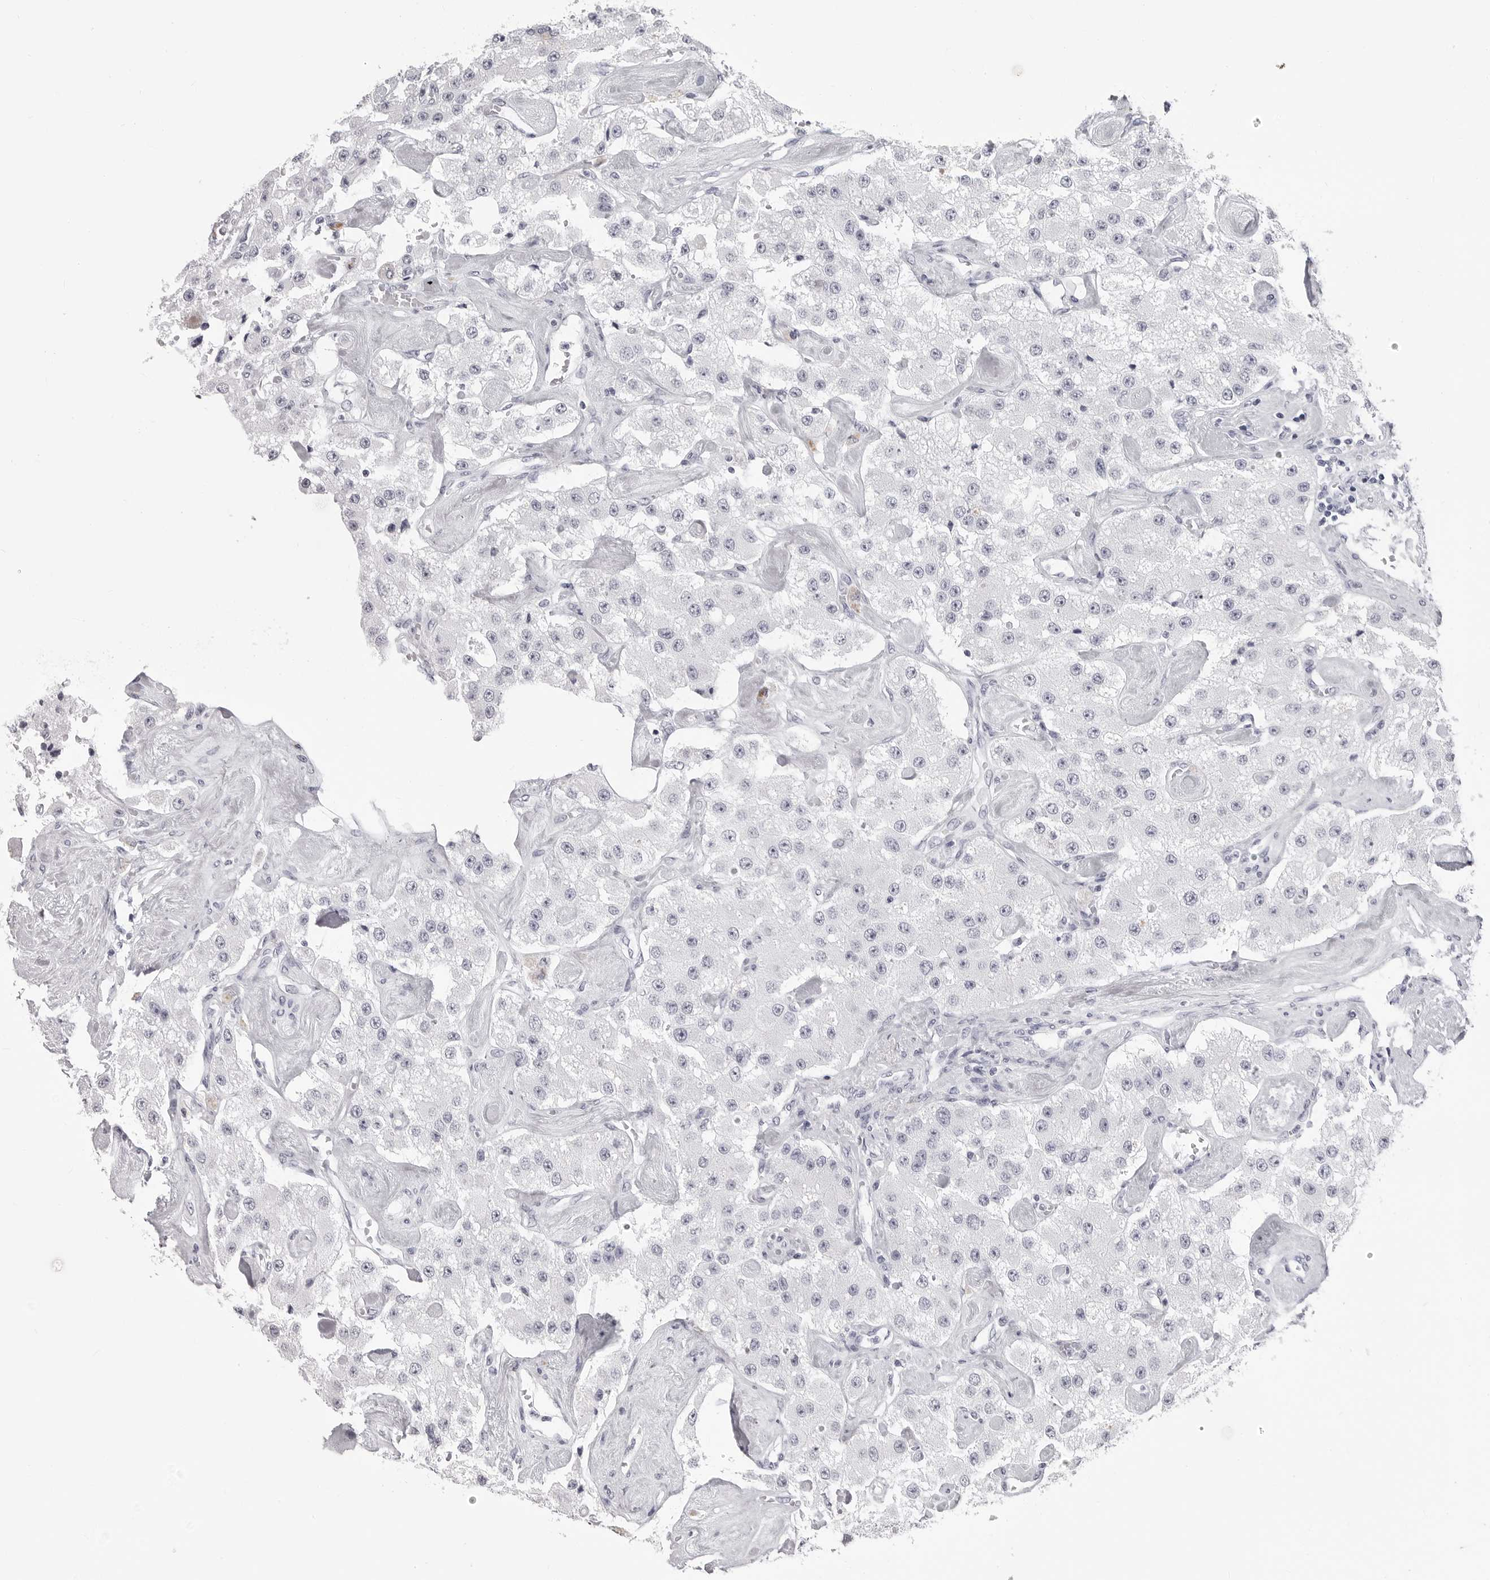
{"staining": {"intensity": "negative", "quantity": "none", "location": "none"}, "tissue": "carcinoid", "cell_type": "Tumor cells", "image_type": "cancer", "snomed": [{"axis": "morphology", "description": "Carcinoid, malignant, NOS"}, {"axis": "topography", "description": "Pancreas"}], "caption": "IHC histopathology image of neoplastic tissue: carcinoid (malignant) stained with DAB exhibits no significant protein expression in tumor cells.", "gene": "LGALS4", "patient": {"sex": "male", "age": 41}}